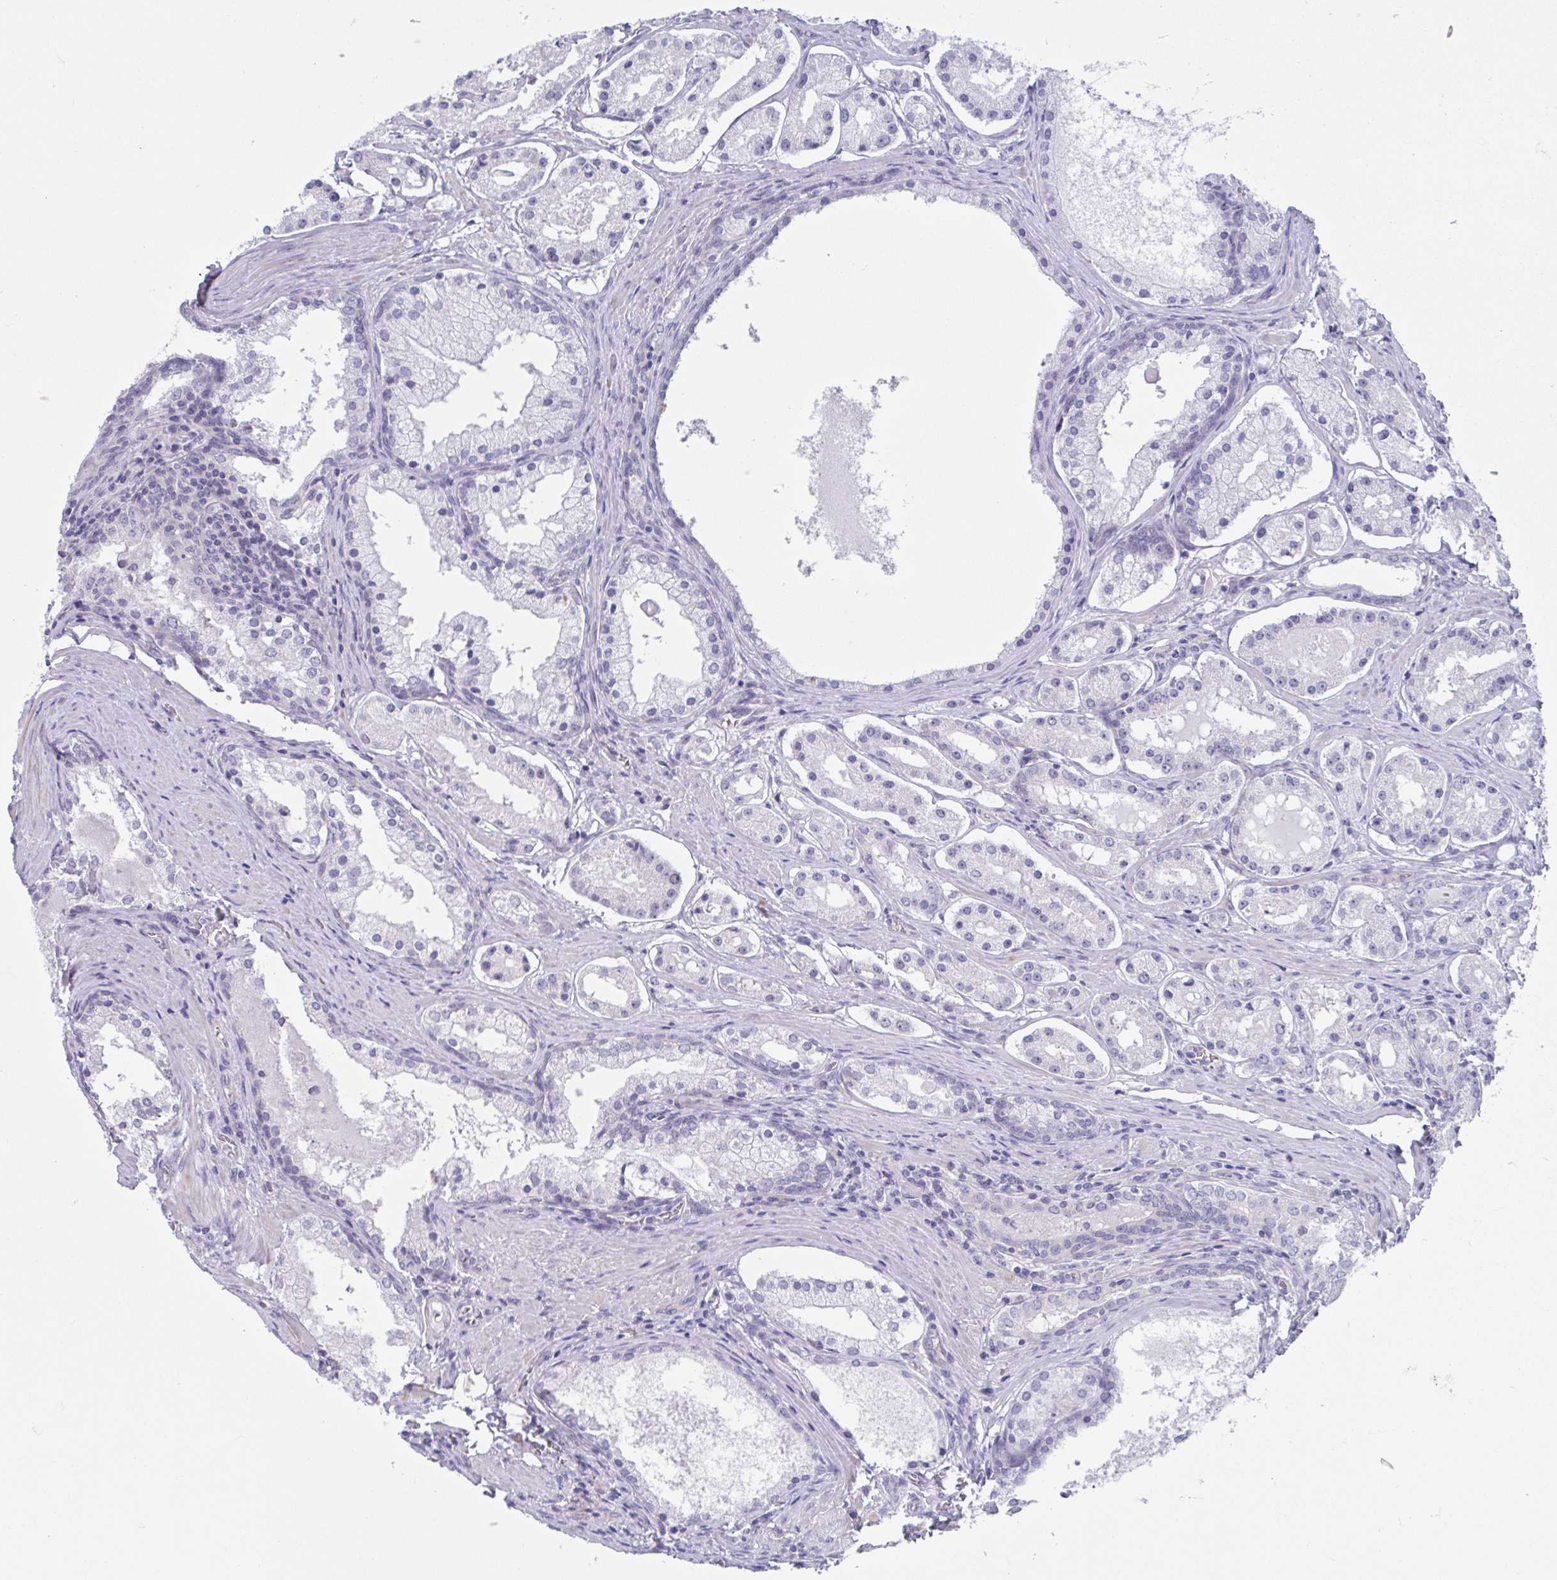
{"staining": {"intensity": "negative", "quantity": "none", "location": "none"}, "tissue": "prostate cancer", "cell_type": "Tumor cells", "image_type": "cancer", "snomed": [{"axis": "morphology", "description": "Adenocarcinoma, Low grade"}, {"axis": "topography", "description": "Prostate"}], "caption": "Adenocarcinoma (low-grade) (prostate) stained for a protein using IHC shows no staining tumor cells.", "gene": "TEX12", "patient": {"sex": "male", "age": 57}}